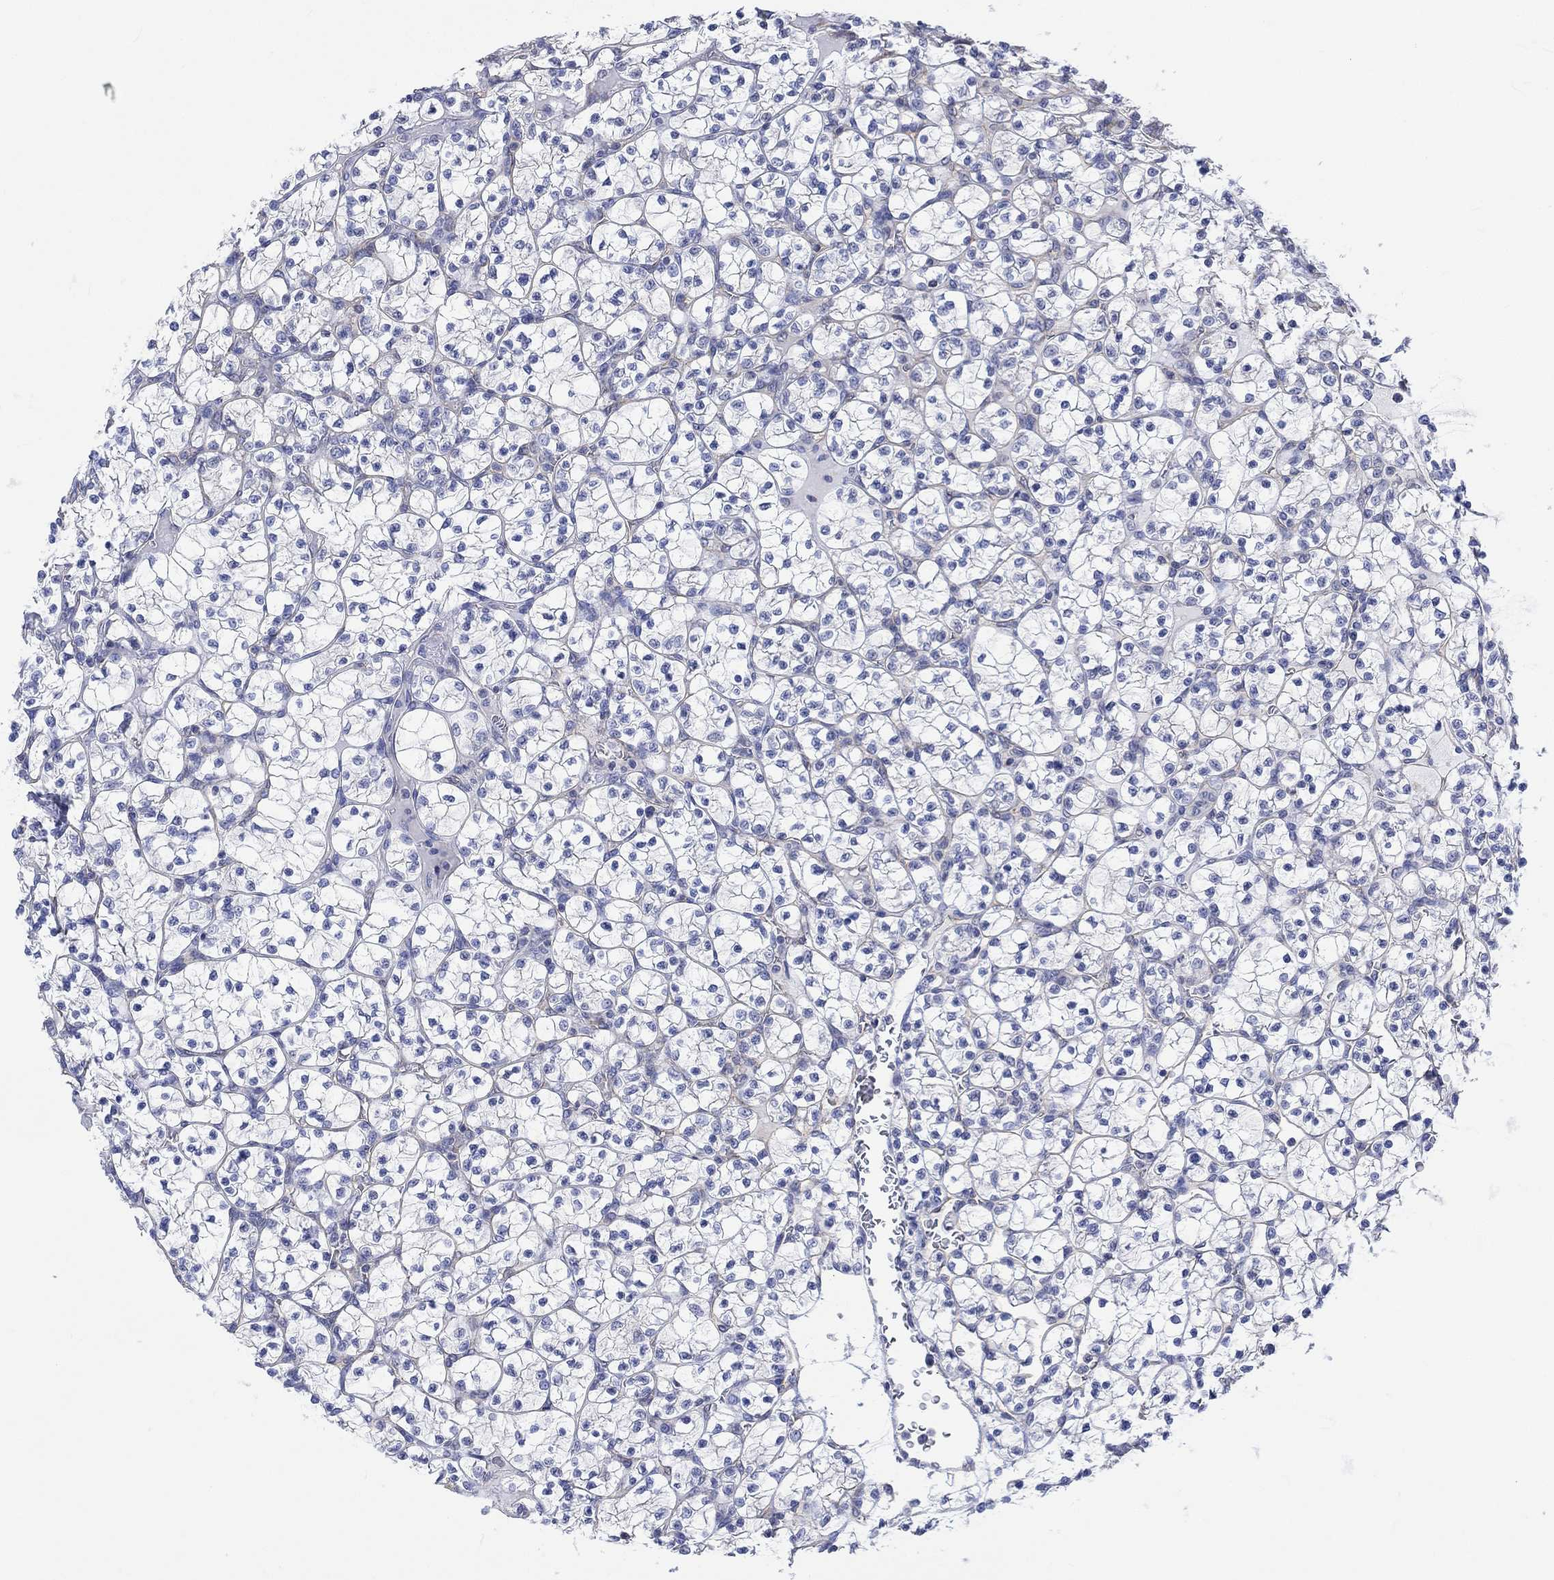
{"staining": {"intensity": "negative", "quantity": "none", "location": "none"}, "tissue": "renal cancer", "cell_type": "Tumor cells", "image_type": "cancer", "snomed": [{"axis": "morphology", "description": "Adenocarcinoma, NOS"}, {"axis": "topography", "description": "Kidney"}], "caption": "Protein analysis of adenocarcinoma (renal) exhibits no significant expression in tumor cells.", "gene": "AGRP", "patient": {"sex": "female", "age": 89}}